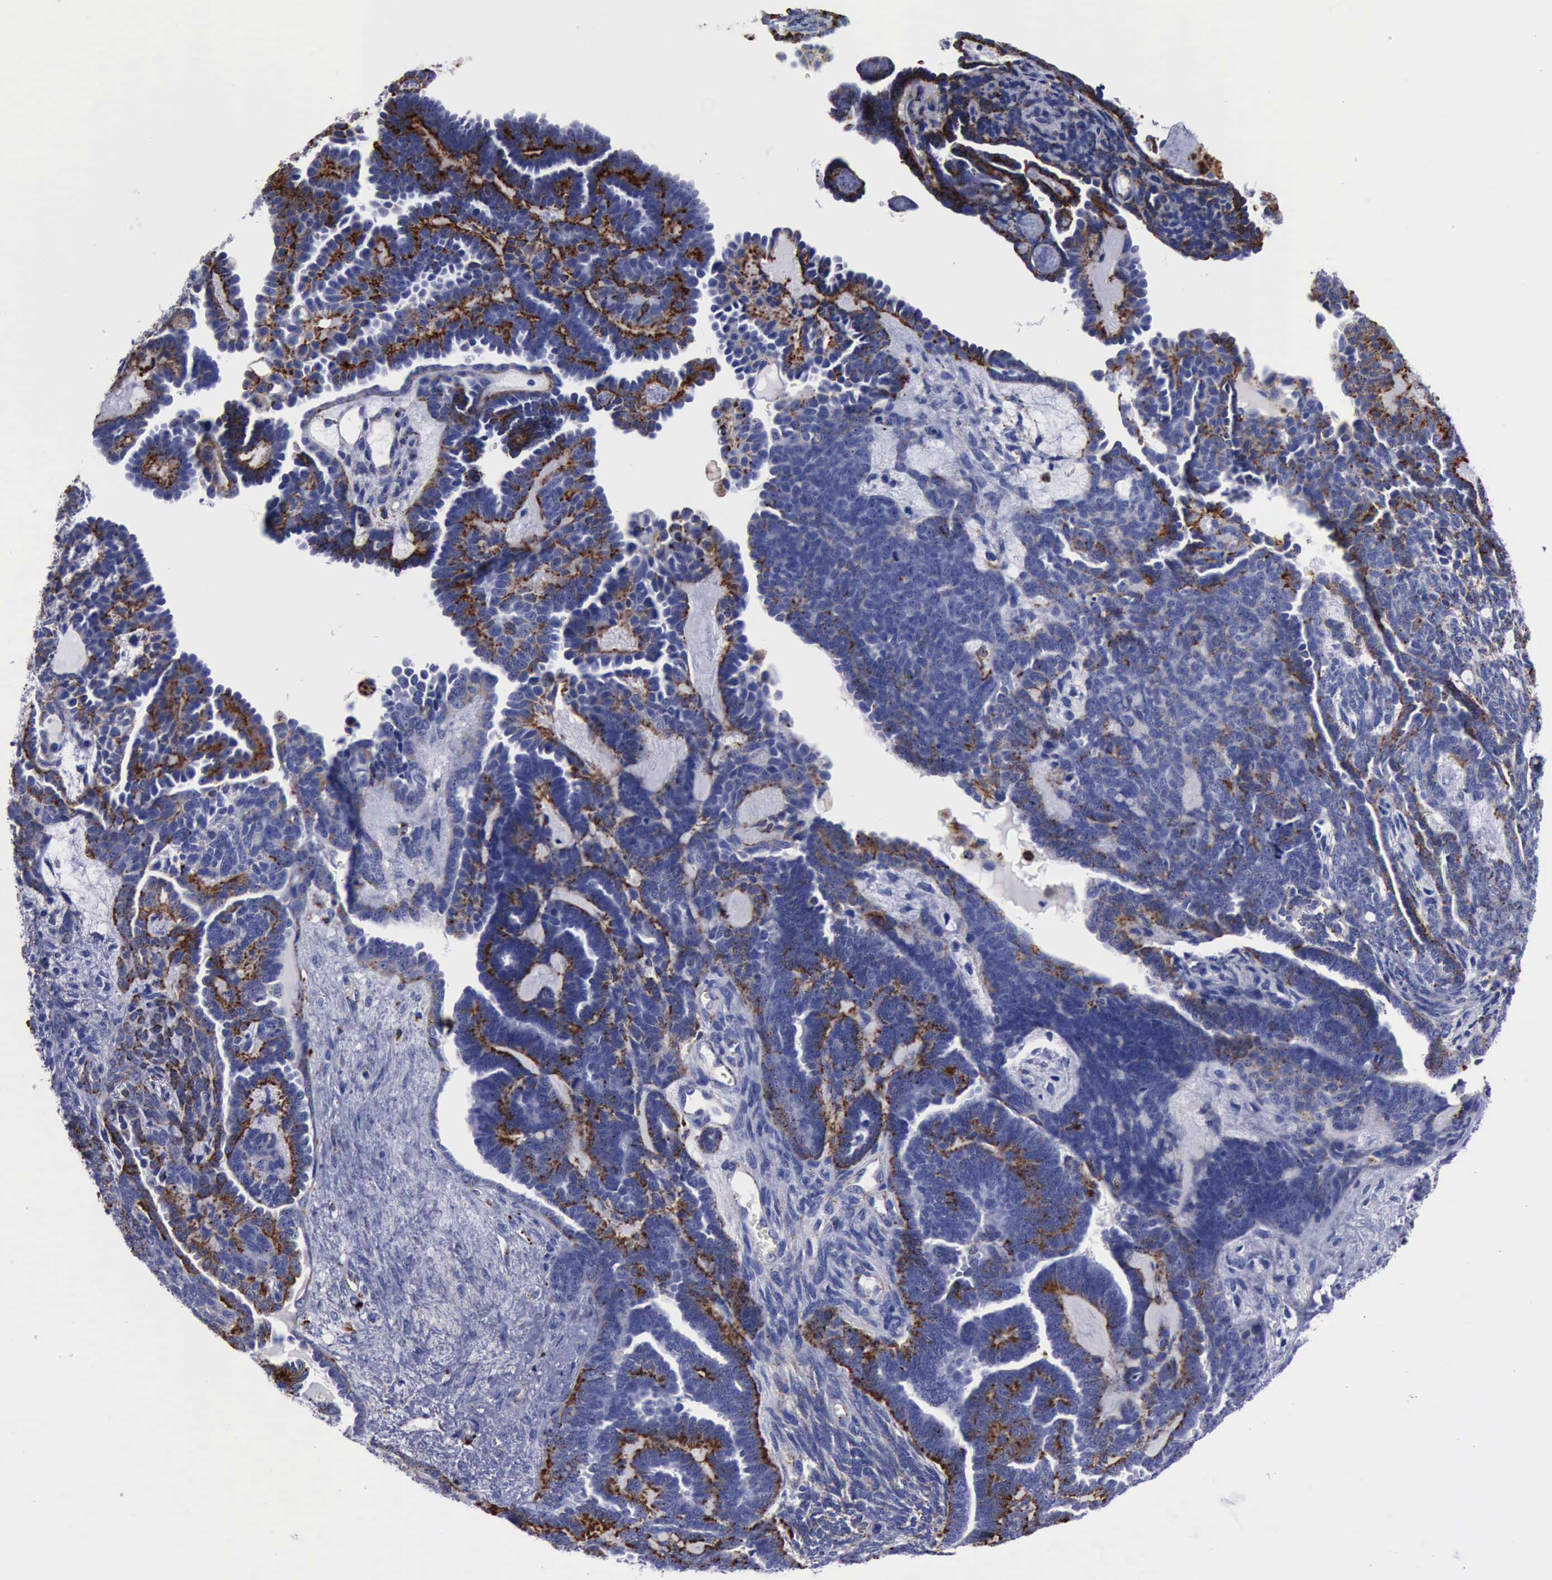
{"staining": {"intensity": "moderate", "quantity": "25%-75%", "location": "cytoplasmic/membranous"}, "tissue": "endometrial cancer", "cell_type": "Tumor cells", "image_type": "cancer", "snomed": [{"axis": "morphology", "description": "Neoplasm, malignant, NOS"}, {"axis": "topography", "description": "Endometrium"}], "caption": "Endometrial cancer (malignant neoplasm) was stained to show a protein in brown. There is medium levels of moderate cytoplasmic/membranous positivity in about 25%-75% of tumor cells.", "gene": "CTSD", "patient": {"sex": "female", "age": 74}}